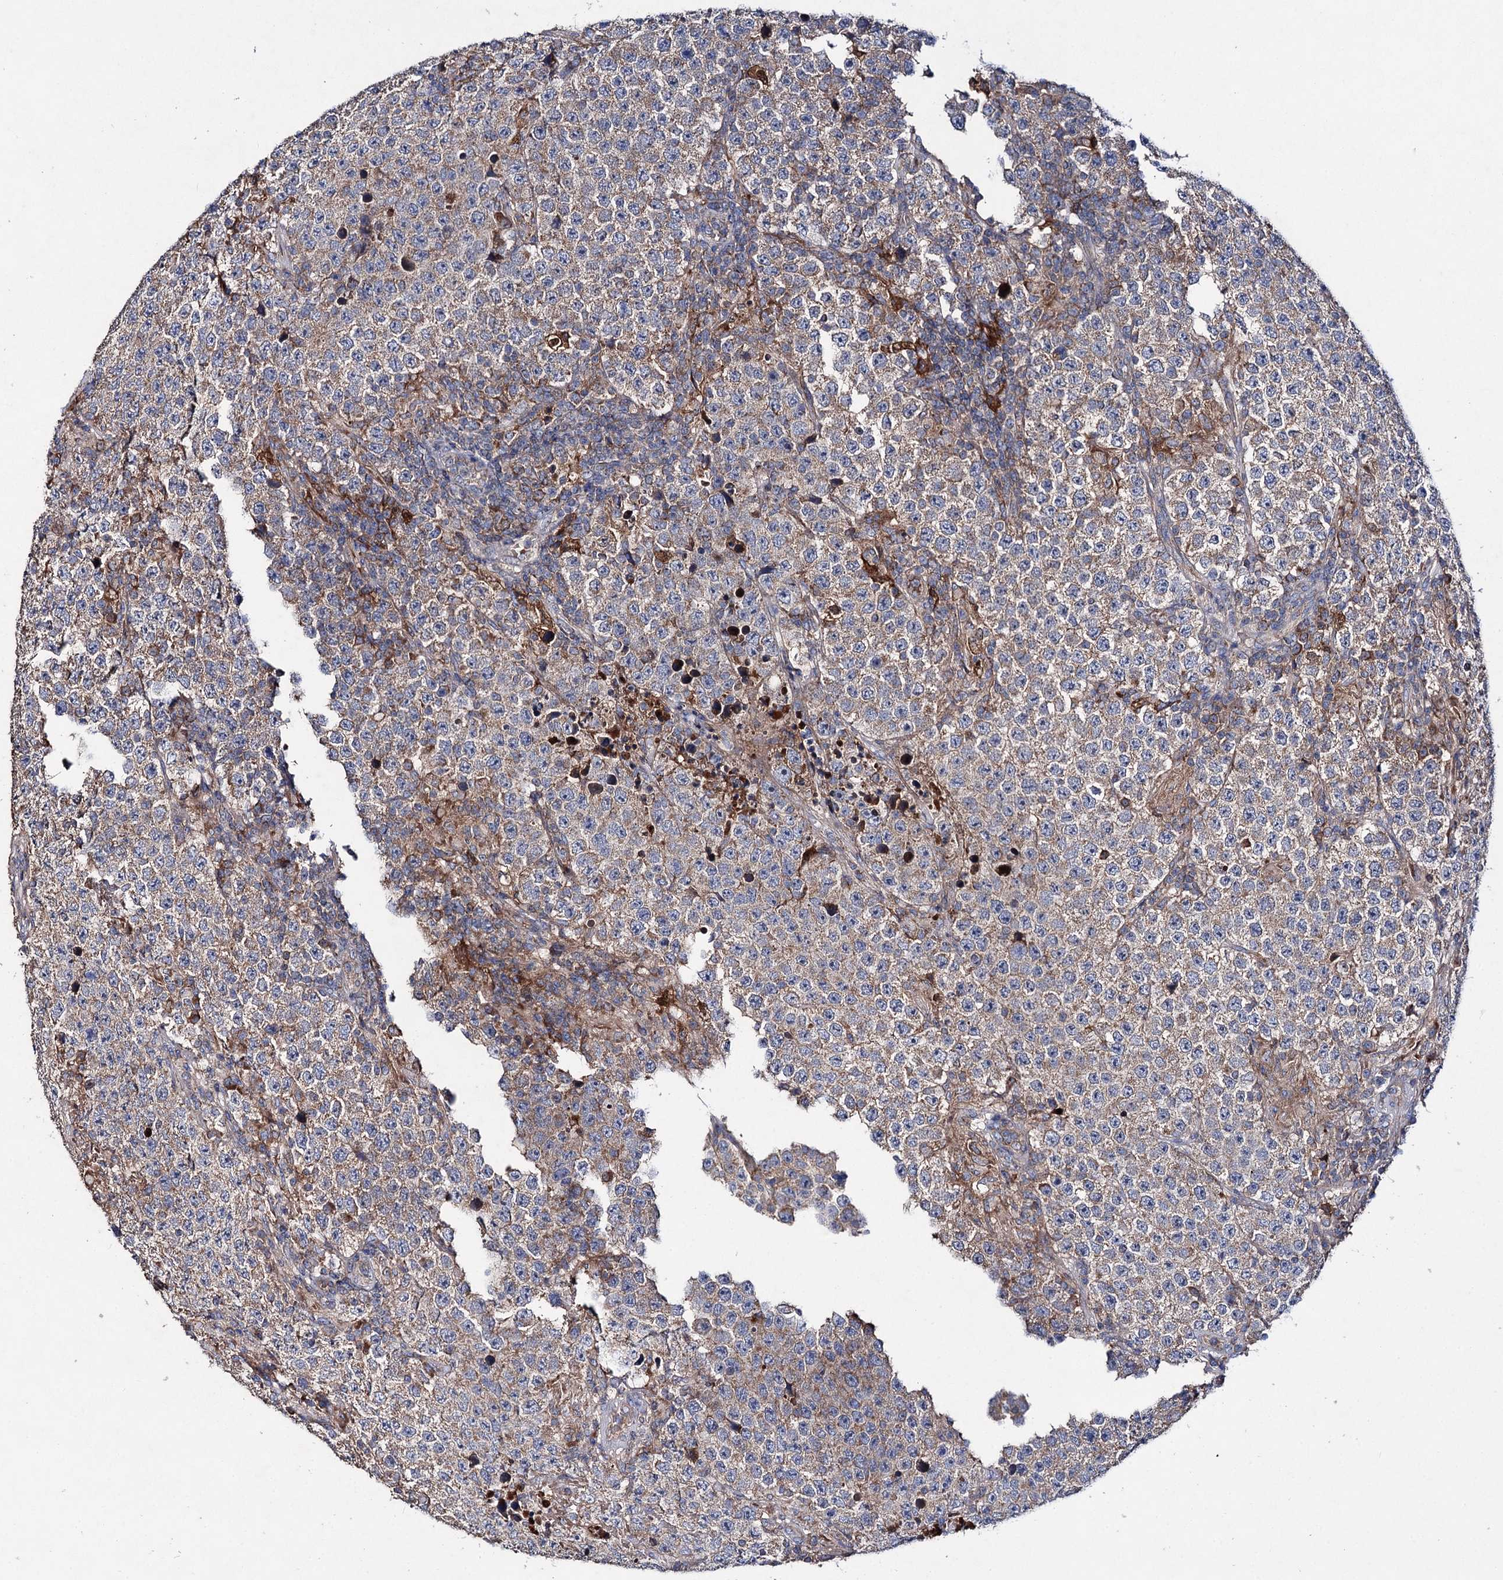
{"staining": {"intensity": "moderate", "quantity": ">75%", "location": "cytoplasmic/membranous"}, "tissue": "testis cancer", "cell_type": "Tumor cells", "image_type": "cancer", "snomed": [{"axis": "morphology", "description": "Normal tissue, NOS"}, {"axis": "morphology", "description": "Urothelial carcinoma, High grade"}, {"axis": "morphology", "description": "Seminoma, NOS"}, {"axis": "morphology", "description": "Carcinoma, Embryonal, NOS"}, {"axis": "topography", "description": "Urinary bladder"}, {"axis": "topography", "description": "Testis"}], "caption": "The image demonstrates staining of testis seminoma, revealing moderate cytoplasmic/membranous protein staining (brown color) within tumor cells.", "gene": "CLPB", "patient": {"sex": "male", "age": 41}}